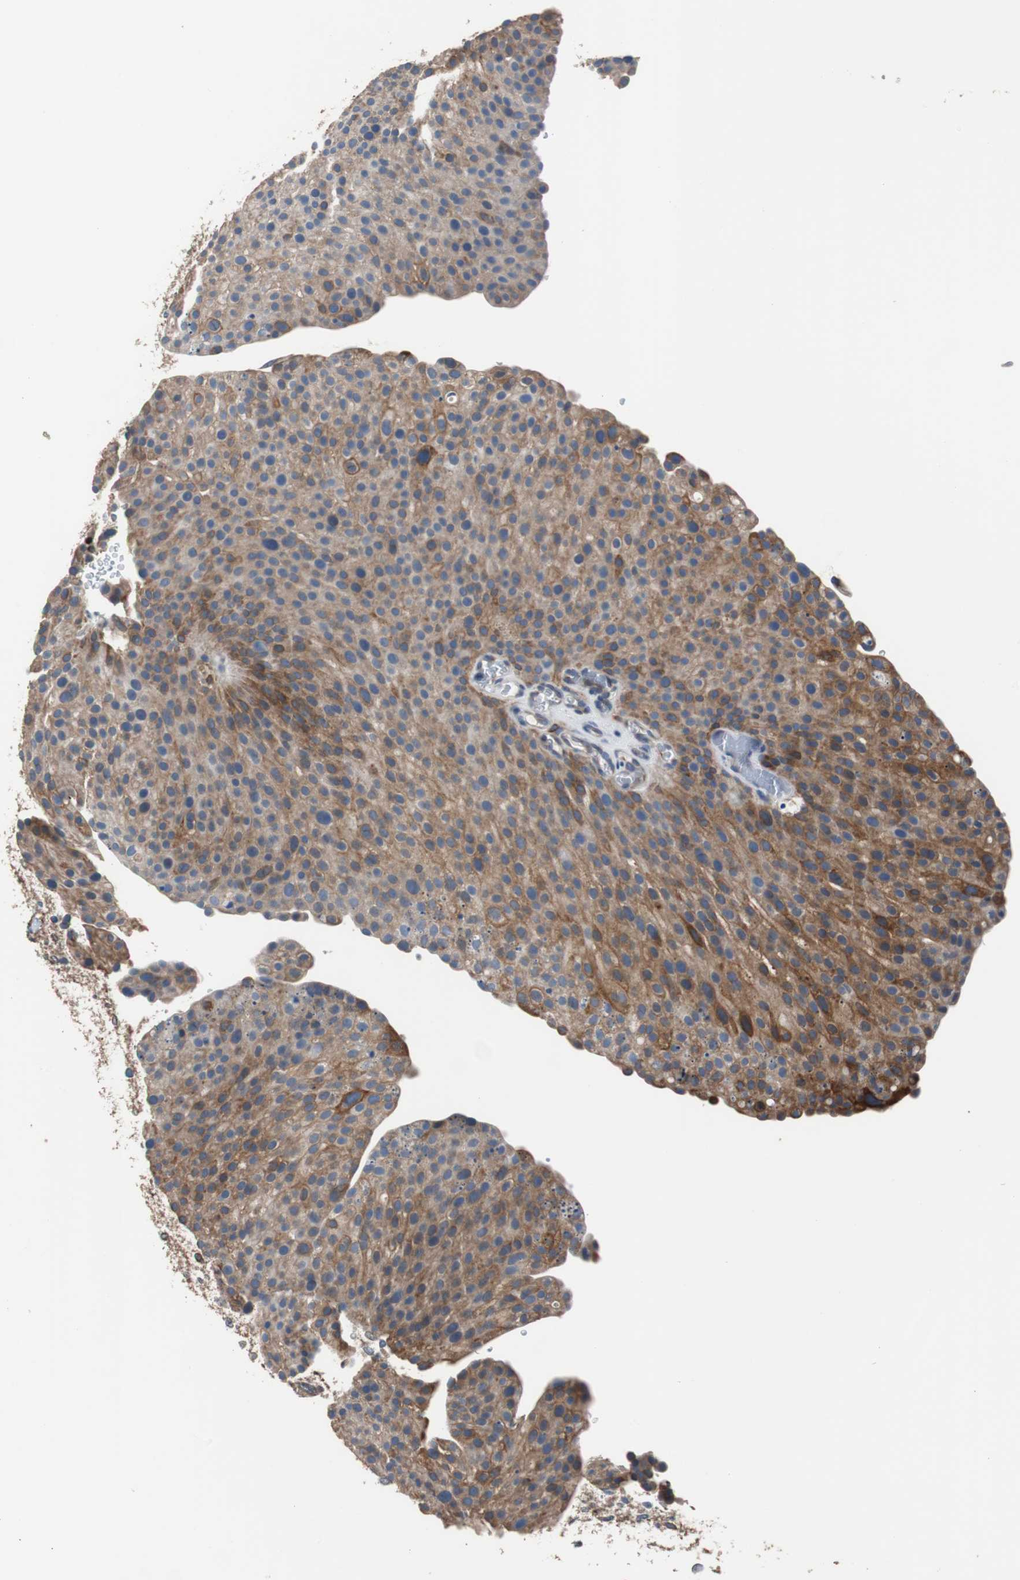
{"staining": {"intensity": "moderate", "quantity": ">75%", "location": "cytoplasmic/membranous"}, "tissue": "urothelial cancer", "cell_type": "Tumor cells", "image_type": "cancer", "snomed": [{"axis": "morphology", "description": "Urothelial carcinoma, Low grade"}, {"axis": "topography", "description": "Smooth muscle"}, {"axis": "topography", "description": "Urinary bladder"}], "caption": "The image demonstrates staining of urothelial cancer, revealing moderate cytoplasmic/membranous protein expression (brown color) within tumor cells.", "gene": "PBXIP1", "patient": {"sex": "male", "age": 60}}